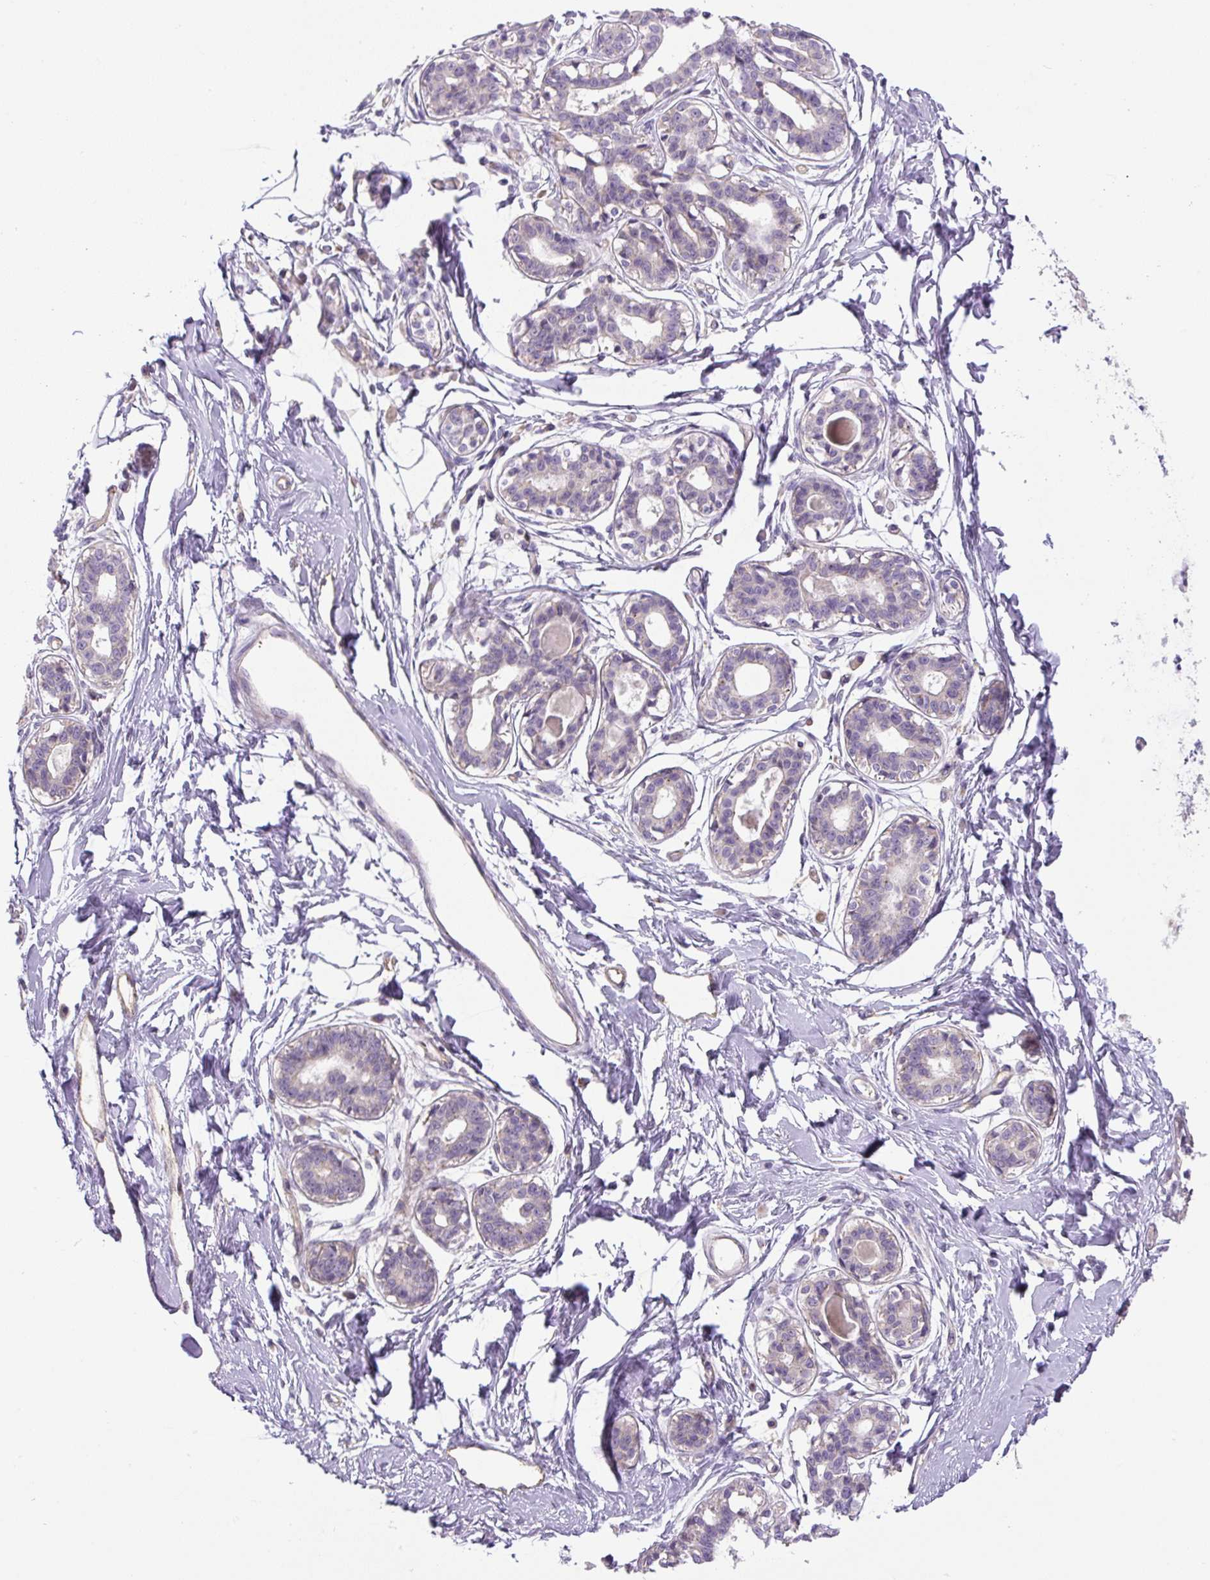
{"staining": {"intensity": "negative", "quantity": "none", "location": "none"}, "tissue": "breast", "cell_type": "Adipocytes", "image_type": "normal", "snomed": [{"axis": "morphology", "description": "Normal tissue, NOS"}, {"axis": "topography", "description": "Breast"}], "caption": "Adipocytes are negative for protein expression in benign human breast. (DAB (3,3'-diaminobenzidine) IHC, high magnification).", "gene": "UBL3", "patient": {"sex": "female", "age": 45}}